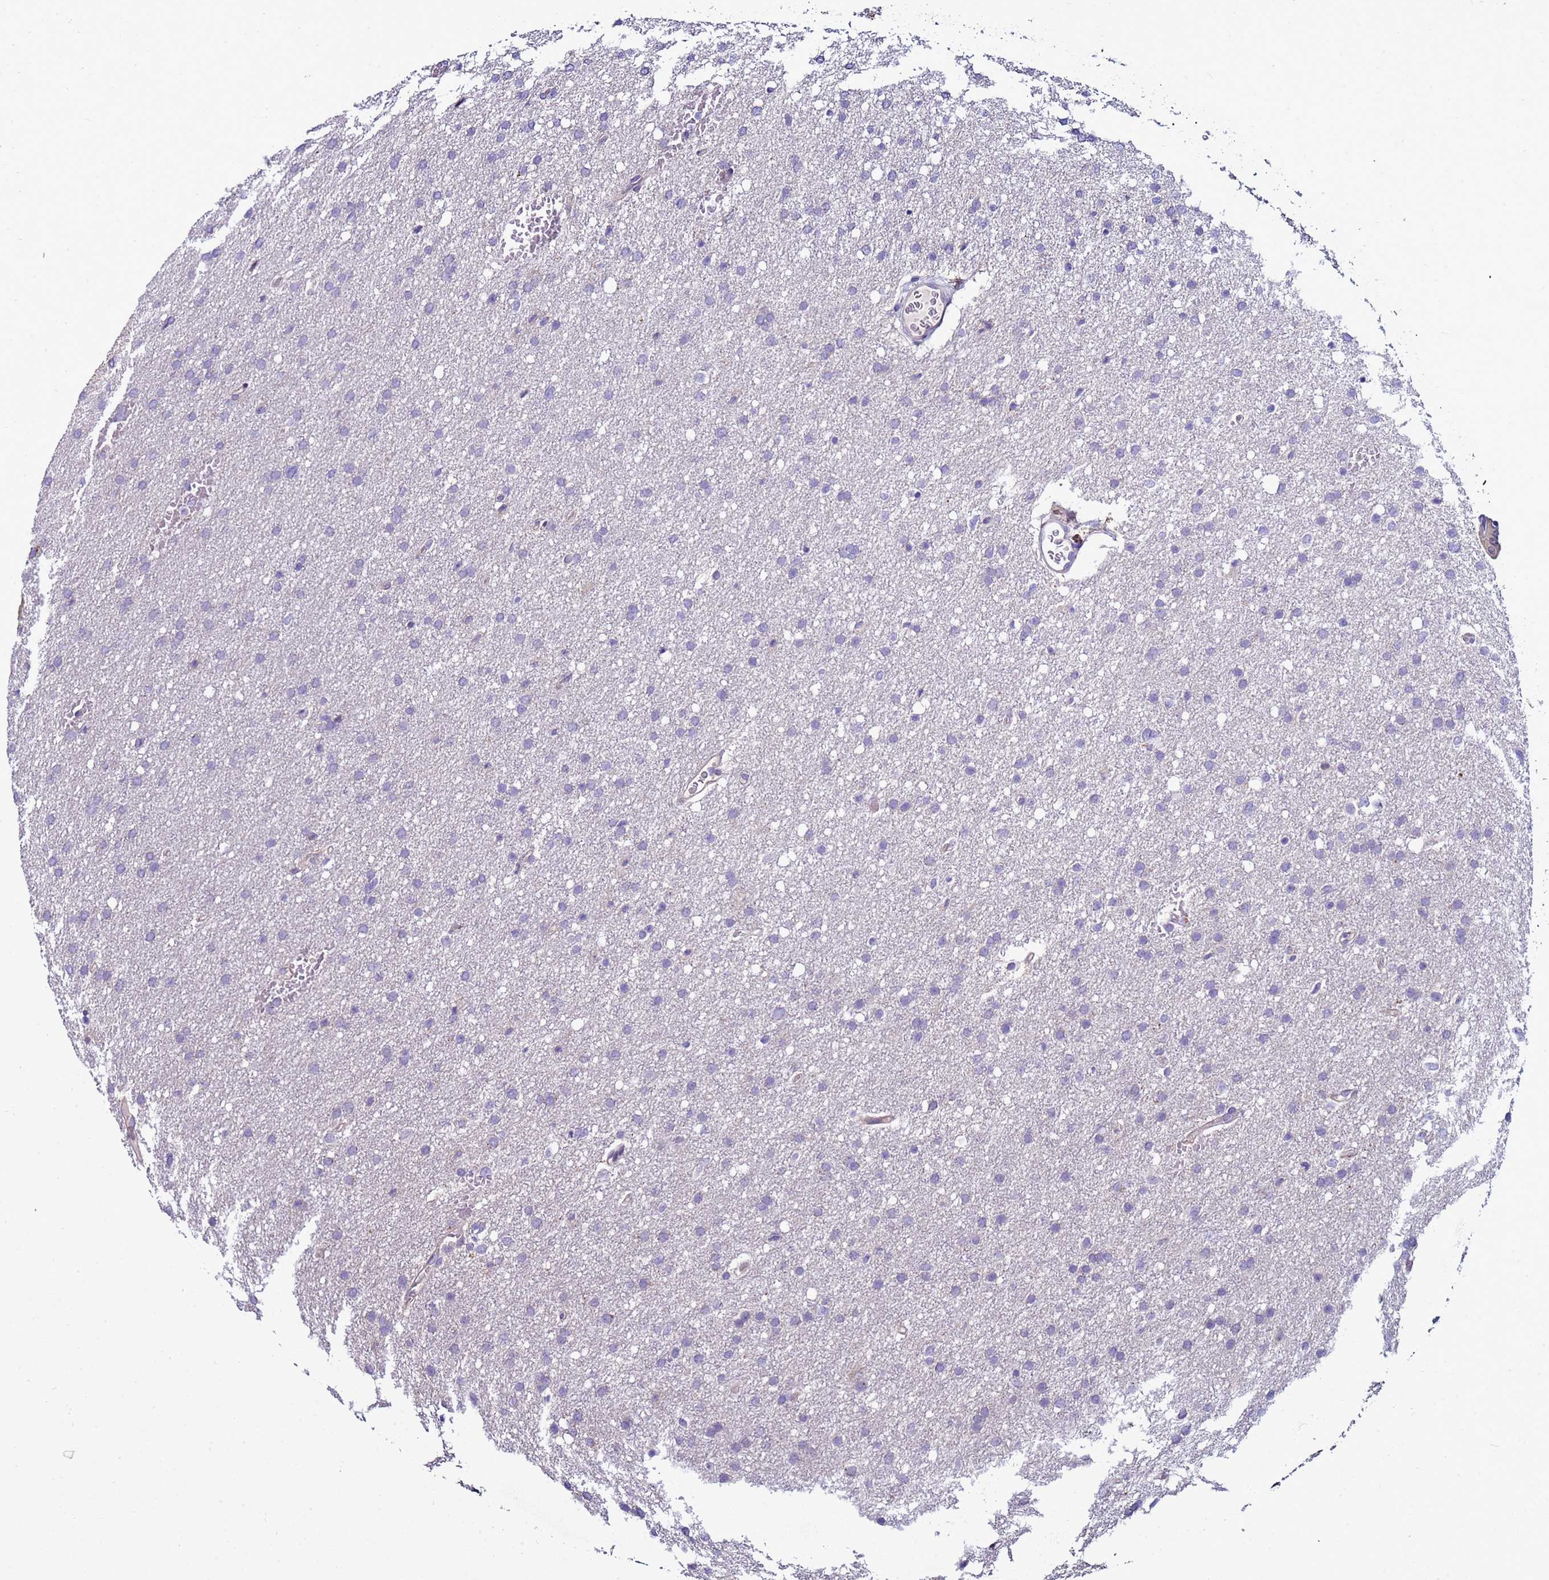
{"staining": {"intensity": "negative", "quantity": "none", "location": "none"}, "tissue": "glioma", "cell_type": "Tumor cells", "image_type": "cancer", "snomed": [{"axis": "morphology", "description": "Glioma, malignant, High grade"}, {"axis": "topography", "description": "Cerebral cortex"}], "caption": "Tumor cells show no significant positivity in glioma. (DAB (3,3'-diaminobenzidine) IHC, high magnification).", "gene": "NAT2", "patient": {"sex": "female", "age": 36}}